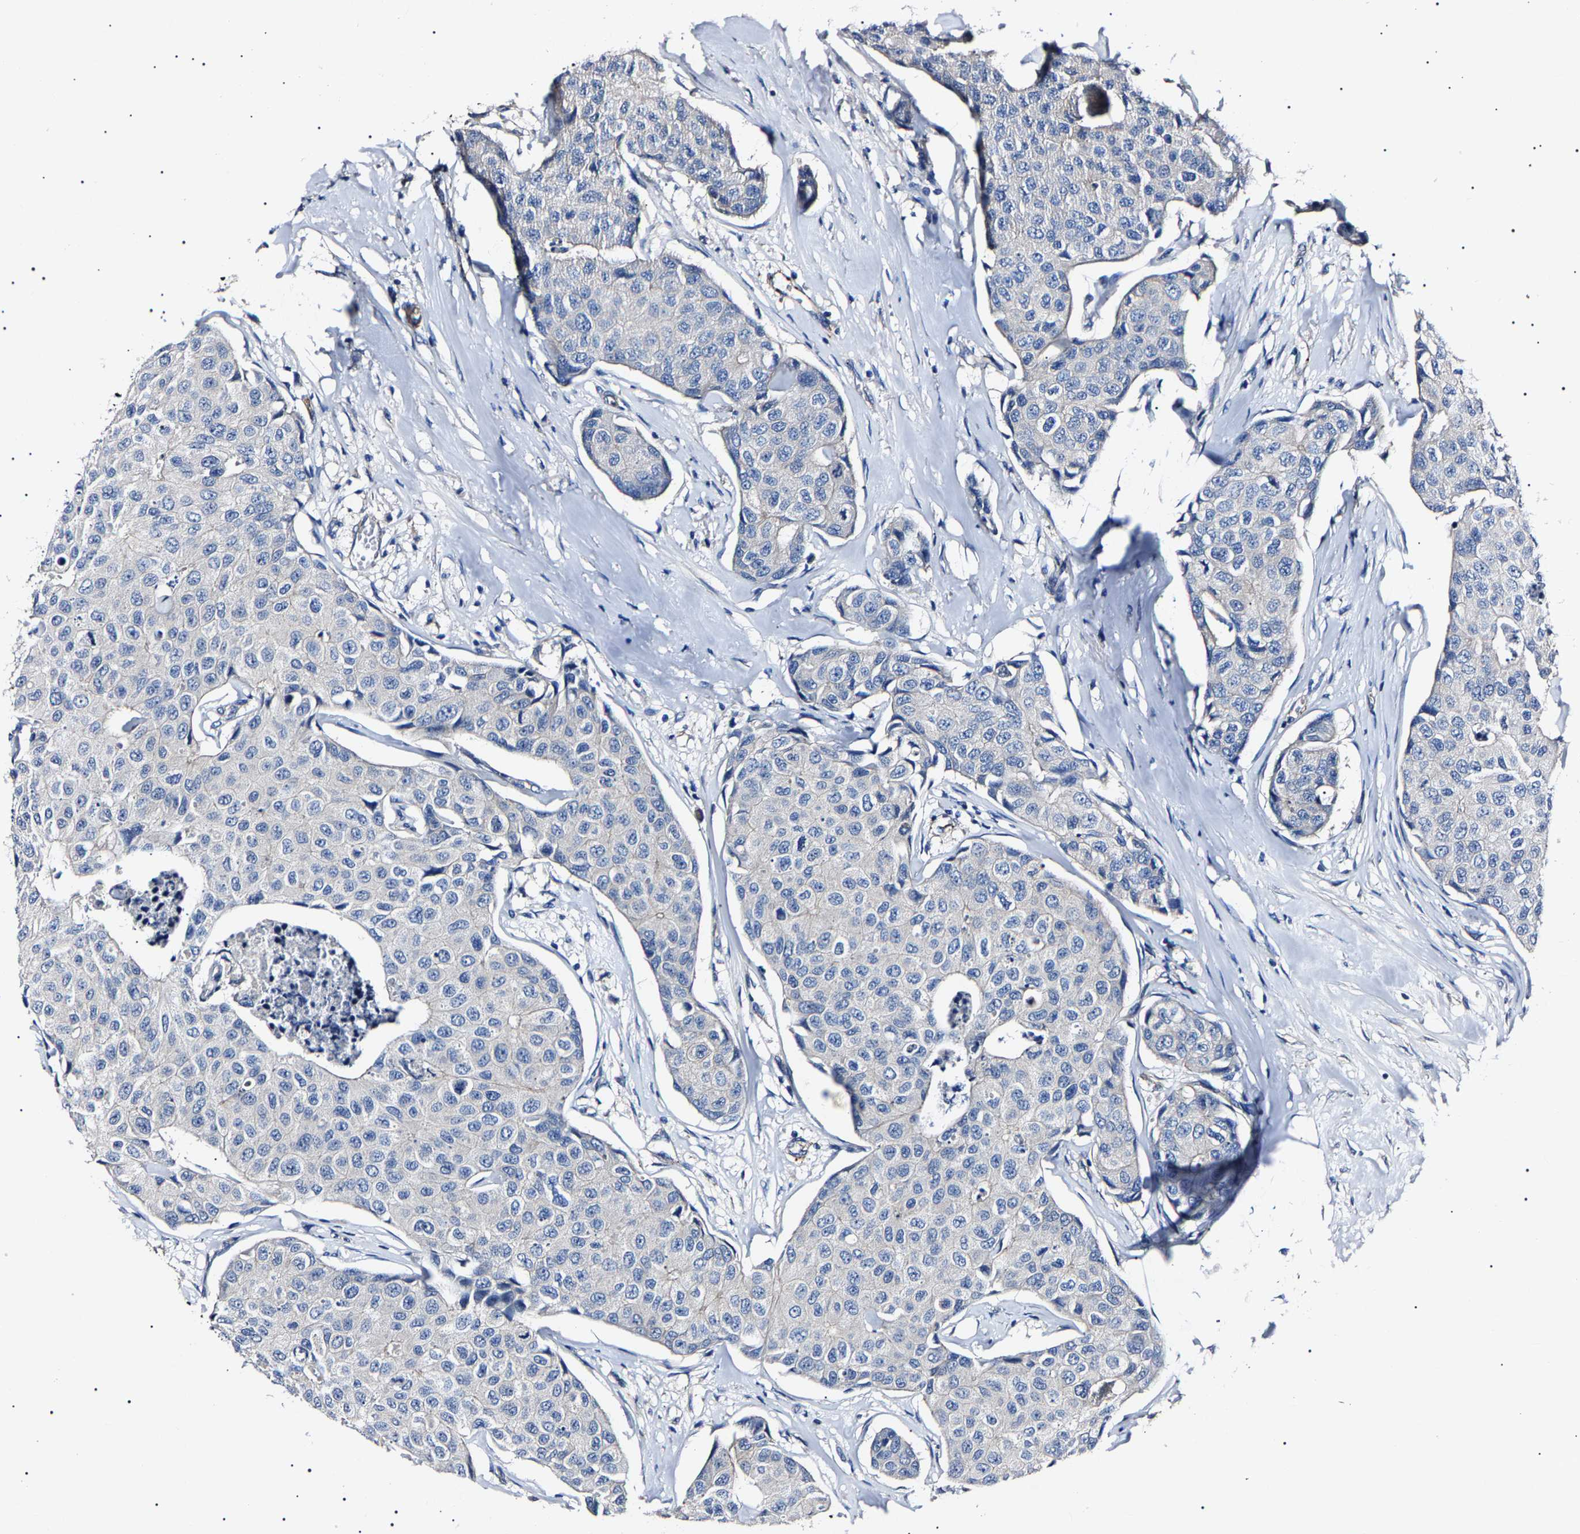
{"staining": {"intensity": "negative", "quantity": "none", "location": "none"}, "tissue": "breast cancer", "cell_type": "Tumor cells", "image_type": "cancer", "snomed": [{"axis": "morphology", "description": "Duct carcinoma"}, {"axis": "topography", "description": "Breast"}], "caption": "Histopathology image shows no significant protein staining in tumor cells of breast invasive ductal carcinoma.", "gene": "KLHL42", "patient": {"sex": "female", "age": 80}}